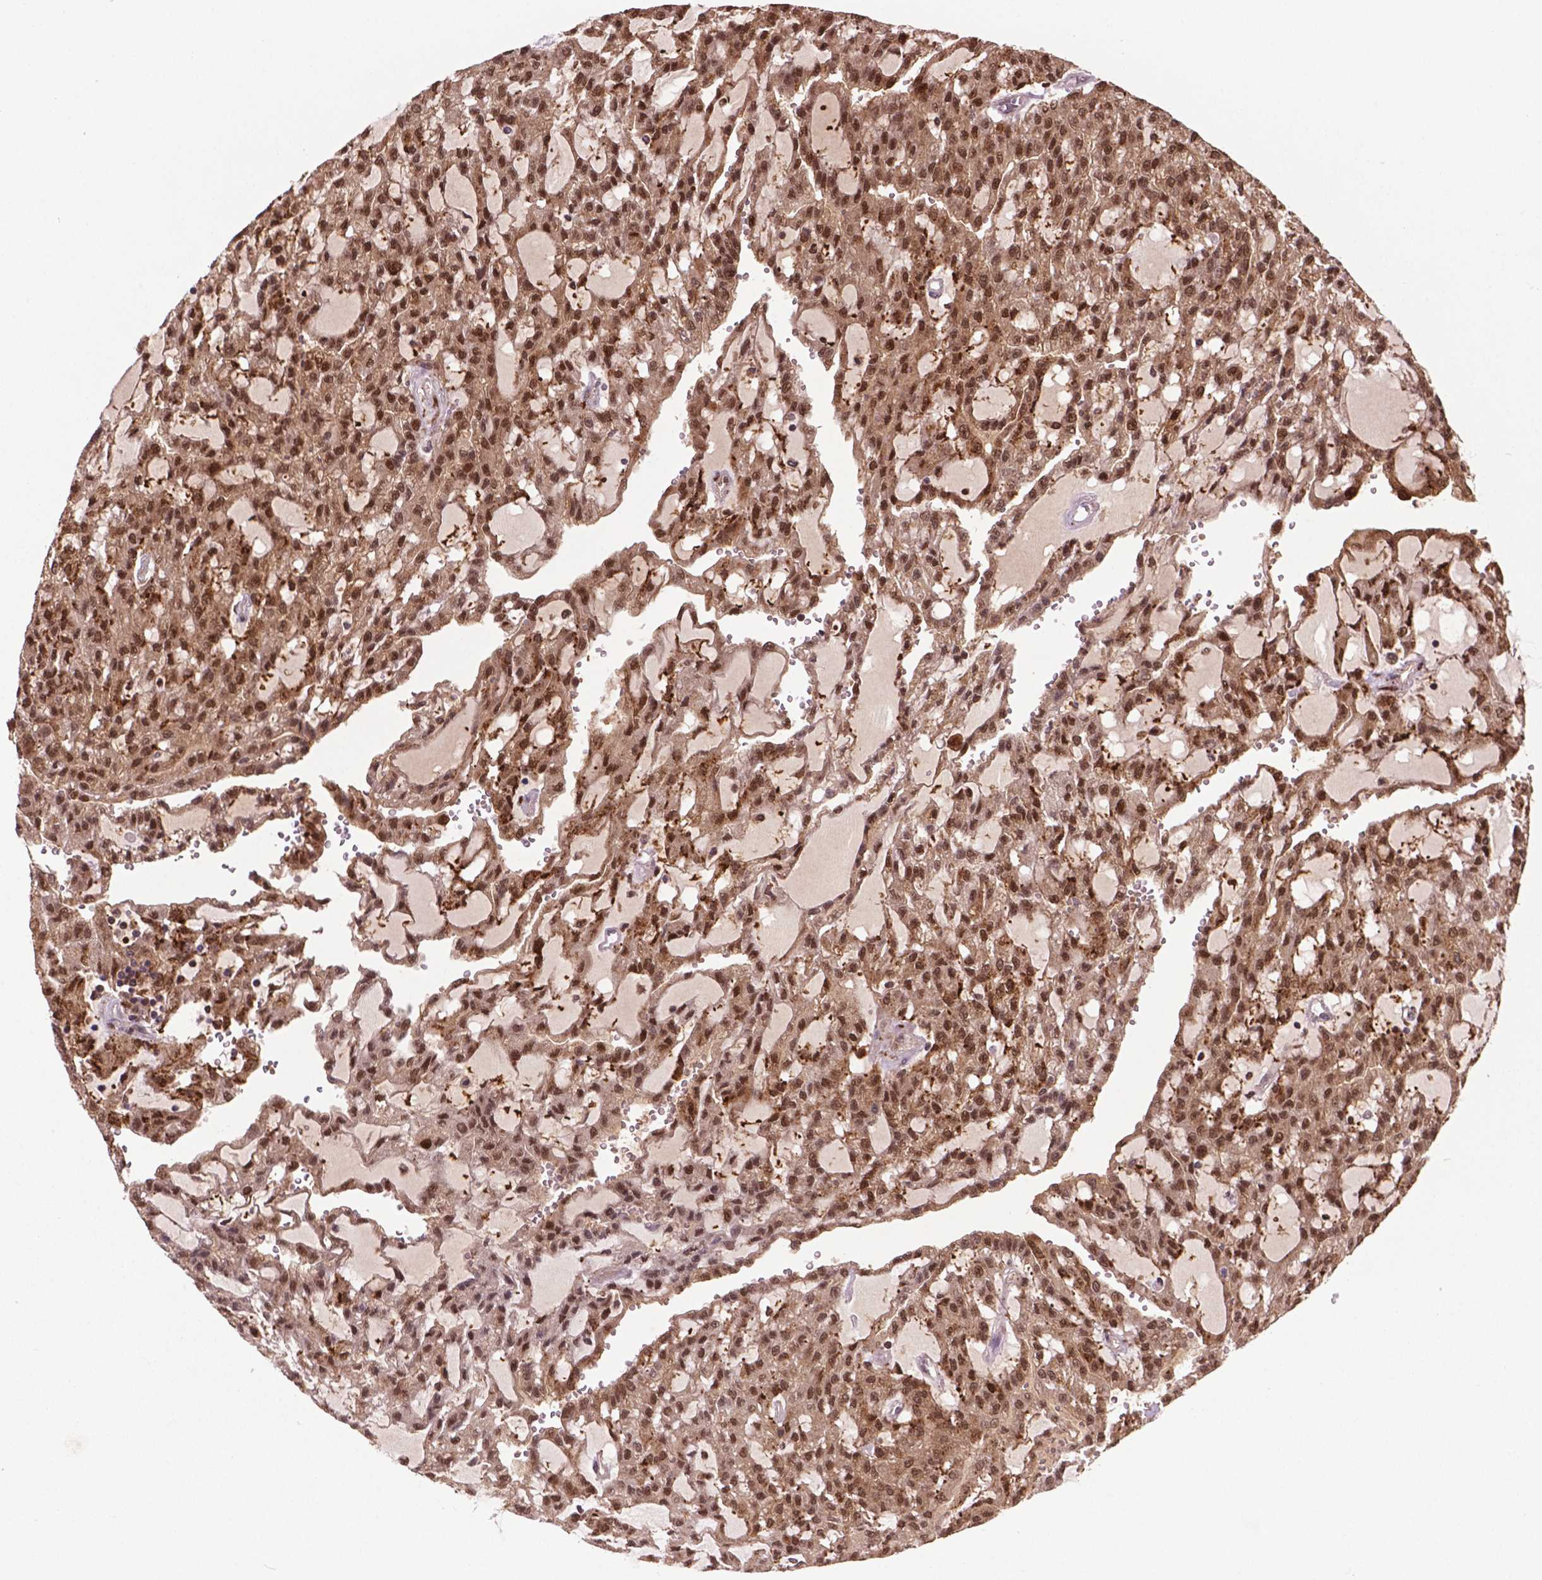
{"staining": {"intensity": "moderate", "quantity": ">75%", "location": "cytoplasmic/membranous,nuclear"}, "tissue": "renal cancer", "cell_type": "Tumor cells", "image_type": "cancer", "snomed": [{"axis": "morphology", "description": "Adenocarcinoma, NOS"}, {"axis": "topography", "description": "Kidney"}], "caption": "A histopathology image of human renal cancer (adenocarcinoma) stained for a protein shows moderate cytoplasmic/membranous and nuclear brown staining in tumor cells.", "gene": "PLIN3", "patient": {"sex": "male", "age": 63}}